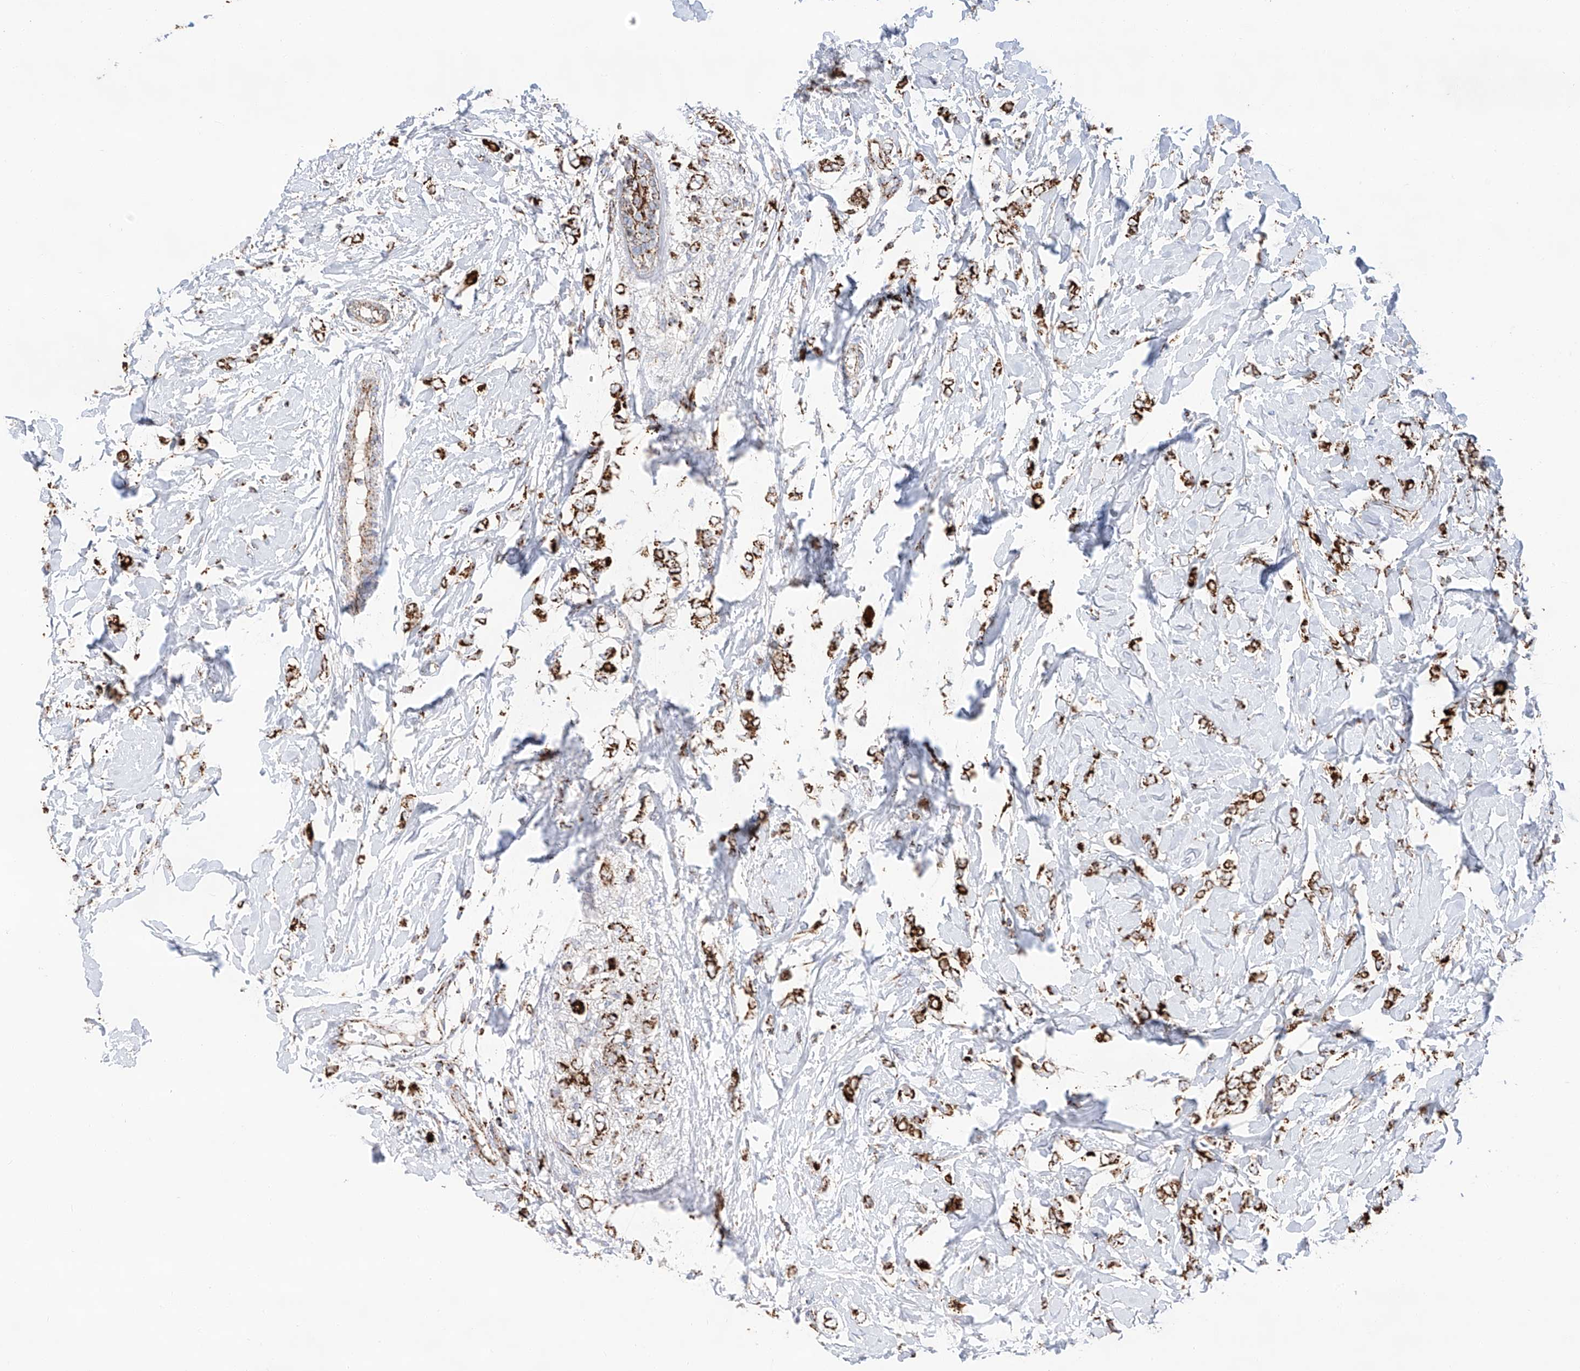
{"staining": {"intensity": "strong", "quantity": ">75%", "location": "cytoplasmic/membranous"}, "tissue": "breast cancer", "cell_type": "Tumor cells", "image_type": "cancer", "snomed": [{"axis": "morphology", "description": "Normal tissue, NOS"}, {"axis": "morphology", "description": "Lobular carcinoma"}, {"axis": "topography", "description": "Breast"}], "caption": "Breast cancer stained with IHC exhibits strong cytoplasmic/membranous expression in about >75% of tumor cells.", "gene": "TTC27", "patient": {"sex": "female", "age": 47}}